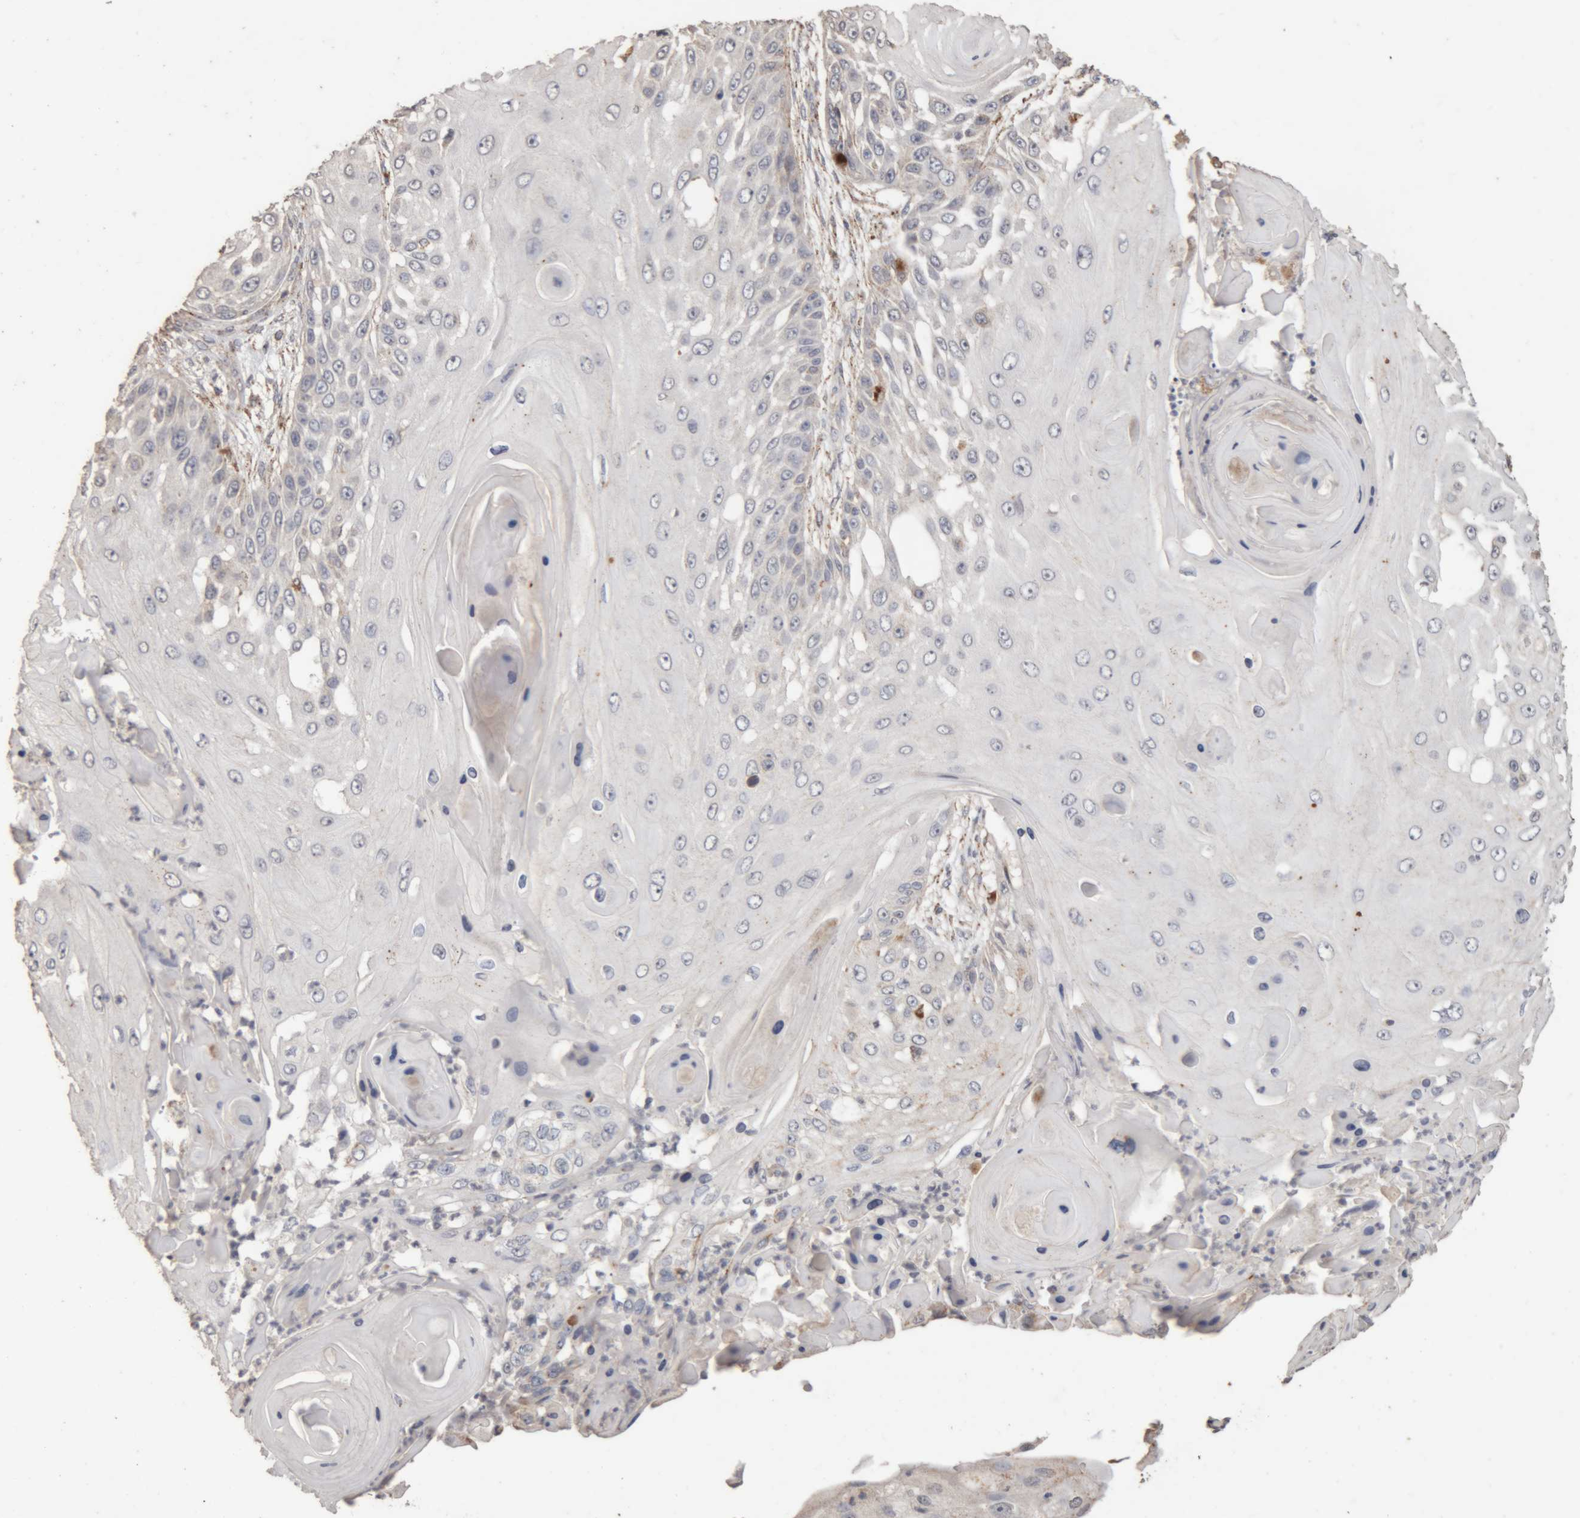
{"staining": {"intensity": "negative", "quantity": "none", "location": "none"}, "tissue": "skin cancer", "cell_type": "Tumor cells", "image_type": "cancer", "snomed": [{"axis": "morphology", "description": "Squamous cell carcinoma, NOS"}, {"axis": "topography", "description": "Skin"}], "caption": "DAB immunohistochemical staining of skin squamous cell carcinoma demonstrates no significant staining in tumor cells. (DAB immunohistochemistry visualized using brightfield microscopy, high magnification).", "gene": "ARSA", "patient": {"sex": "female", "age": 44}}